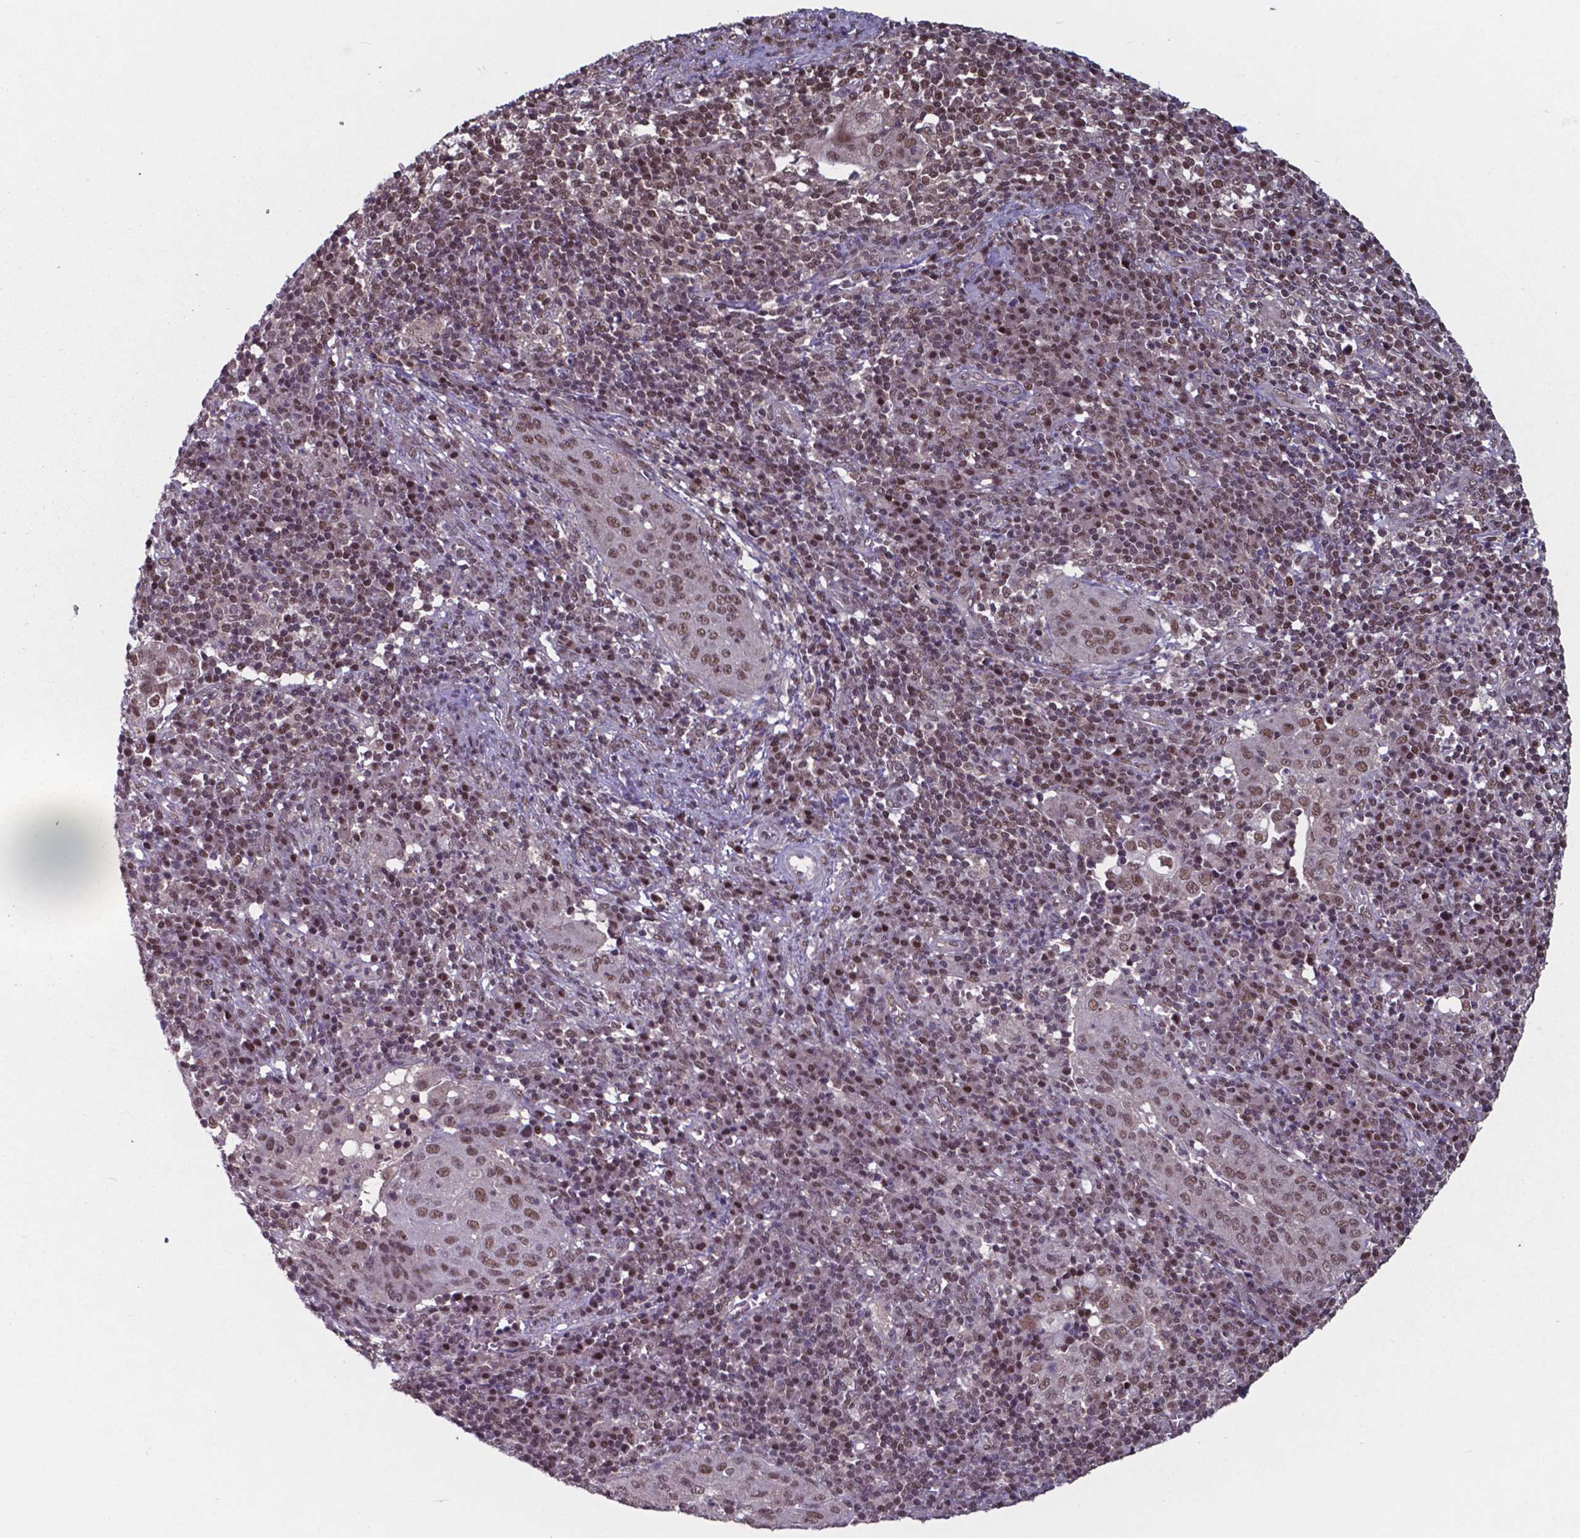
{"staining": {"intensity": "moderate", "quantity": ">75%", "location": "nuclear"}, "tissue": "cervical cancer", "cell_type": "Tumor cells", "image_type": "cancer", "snomed": [{"axis": "morphology", "description": "Squamous cell carcinoma, NOS"}, {"axis": "topography", "description": "Cervix"}], "caption": "About >75% of tumor cells in human cervical cancer exhibit moderate nuclear protein expression as visualized by brown immunohistochemical staining.", "gene": "UBA1", "patient": {"sex": "female", "age": 39}}